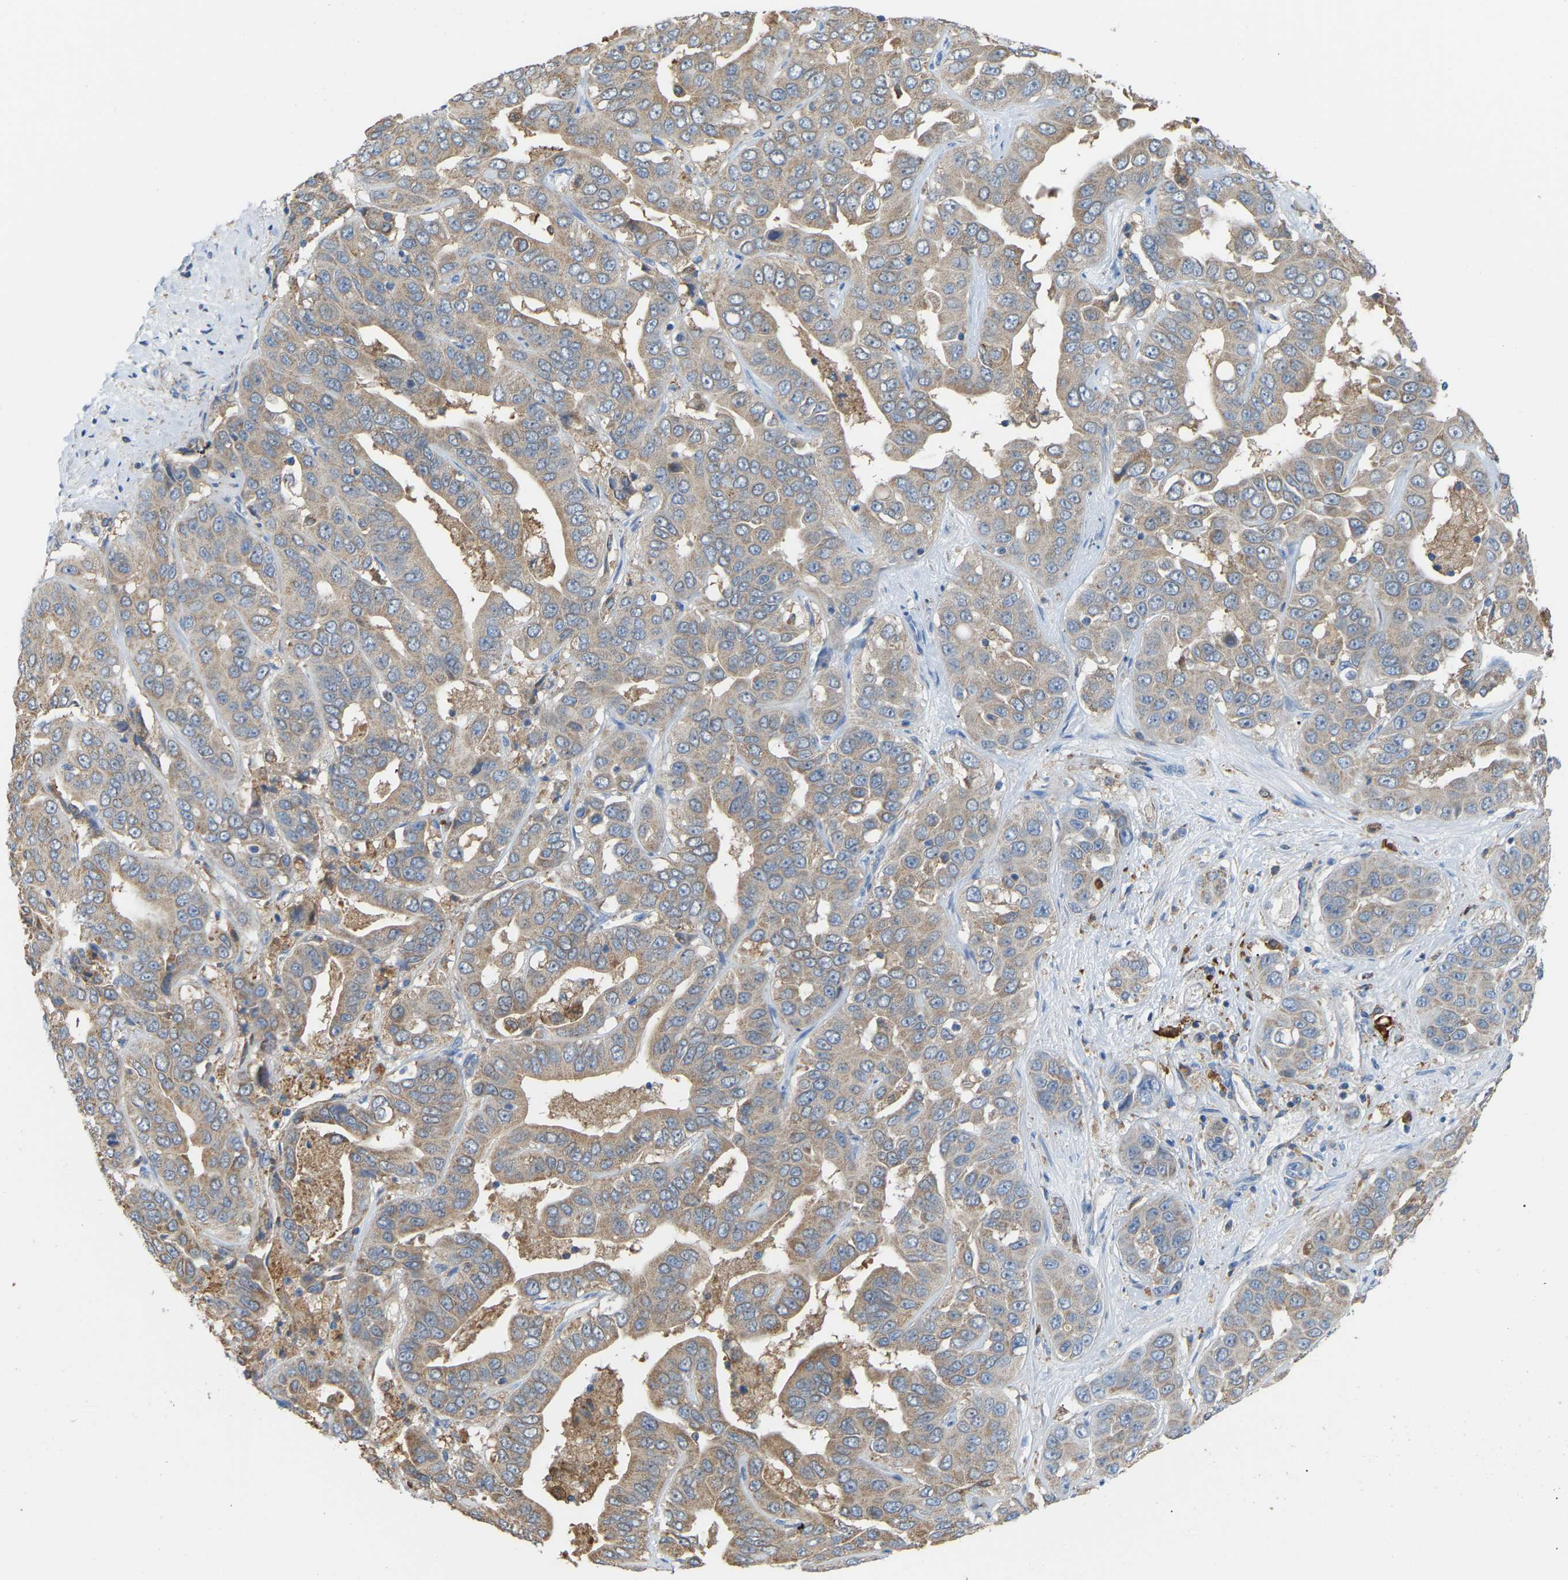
{"staining": {"intensity": "weak", "quantity": "25%-75%", "location": "cytoplasmic/membranous"}, "tissue": "liver cancer", "cell_type": "Tumor cells", "image_type": "cancer", "snomed": [{"axis": "morphology", "description": "Cholangiocarcinoma"}, {"axis": "topography", "description": "Liver"}], "caption": "Tumor cells demonstrate weak cytoplasmic/membranous expression in approximately 25%-75% of cells in liver cancer (cholangiocarcinoma).", "gene": "CROT", "patient": {"sex": "female", "age": 52}}